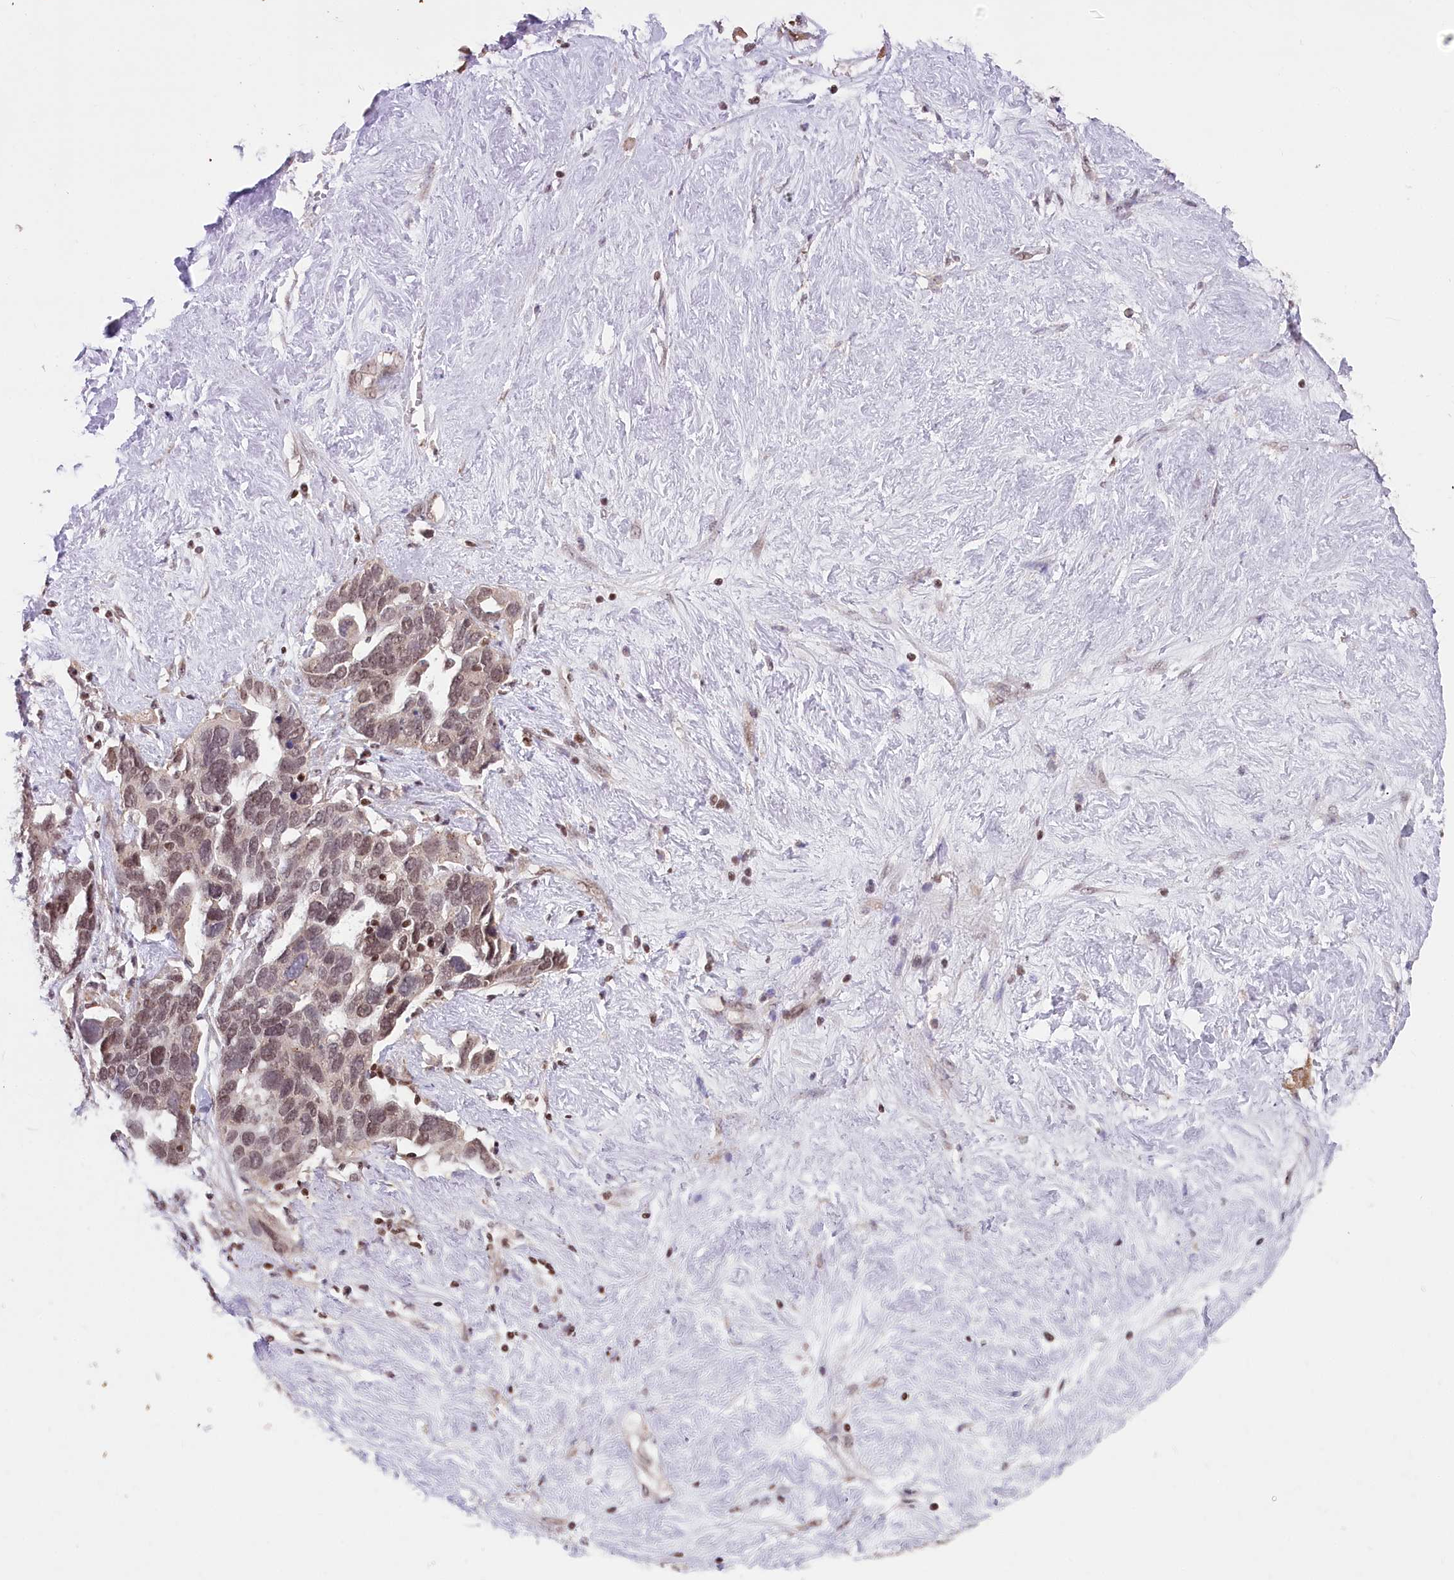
{"staining": {"intensity": "moderate", "quantity": ">75%", "location": "nuclear"}, "tissue": "ovarian cancer", "cell_type": "Tumor cells", "image_type": "cancer", "snomed": [{"axis": "morphology", "description": "Cystadenocarcinoma, serous, NOS"}, {"axis": "topography", "description": "Ovary"}], "caption": "Immunohistochemical staining of ovarian serous cystadenocarcinoma shows medium levels of moderate nuclear protein positivity in about >75% of tumor cells.", "gene": "CGGBP1", "patient": {"sex": "female", "age": 54}}